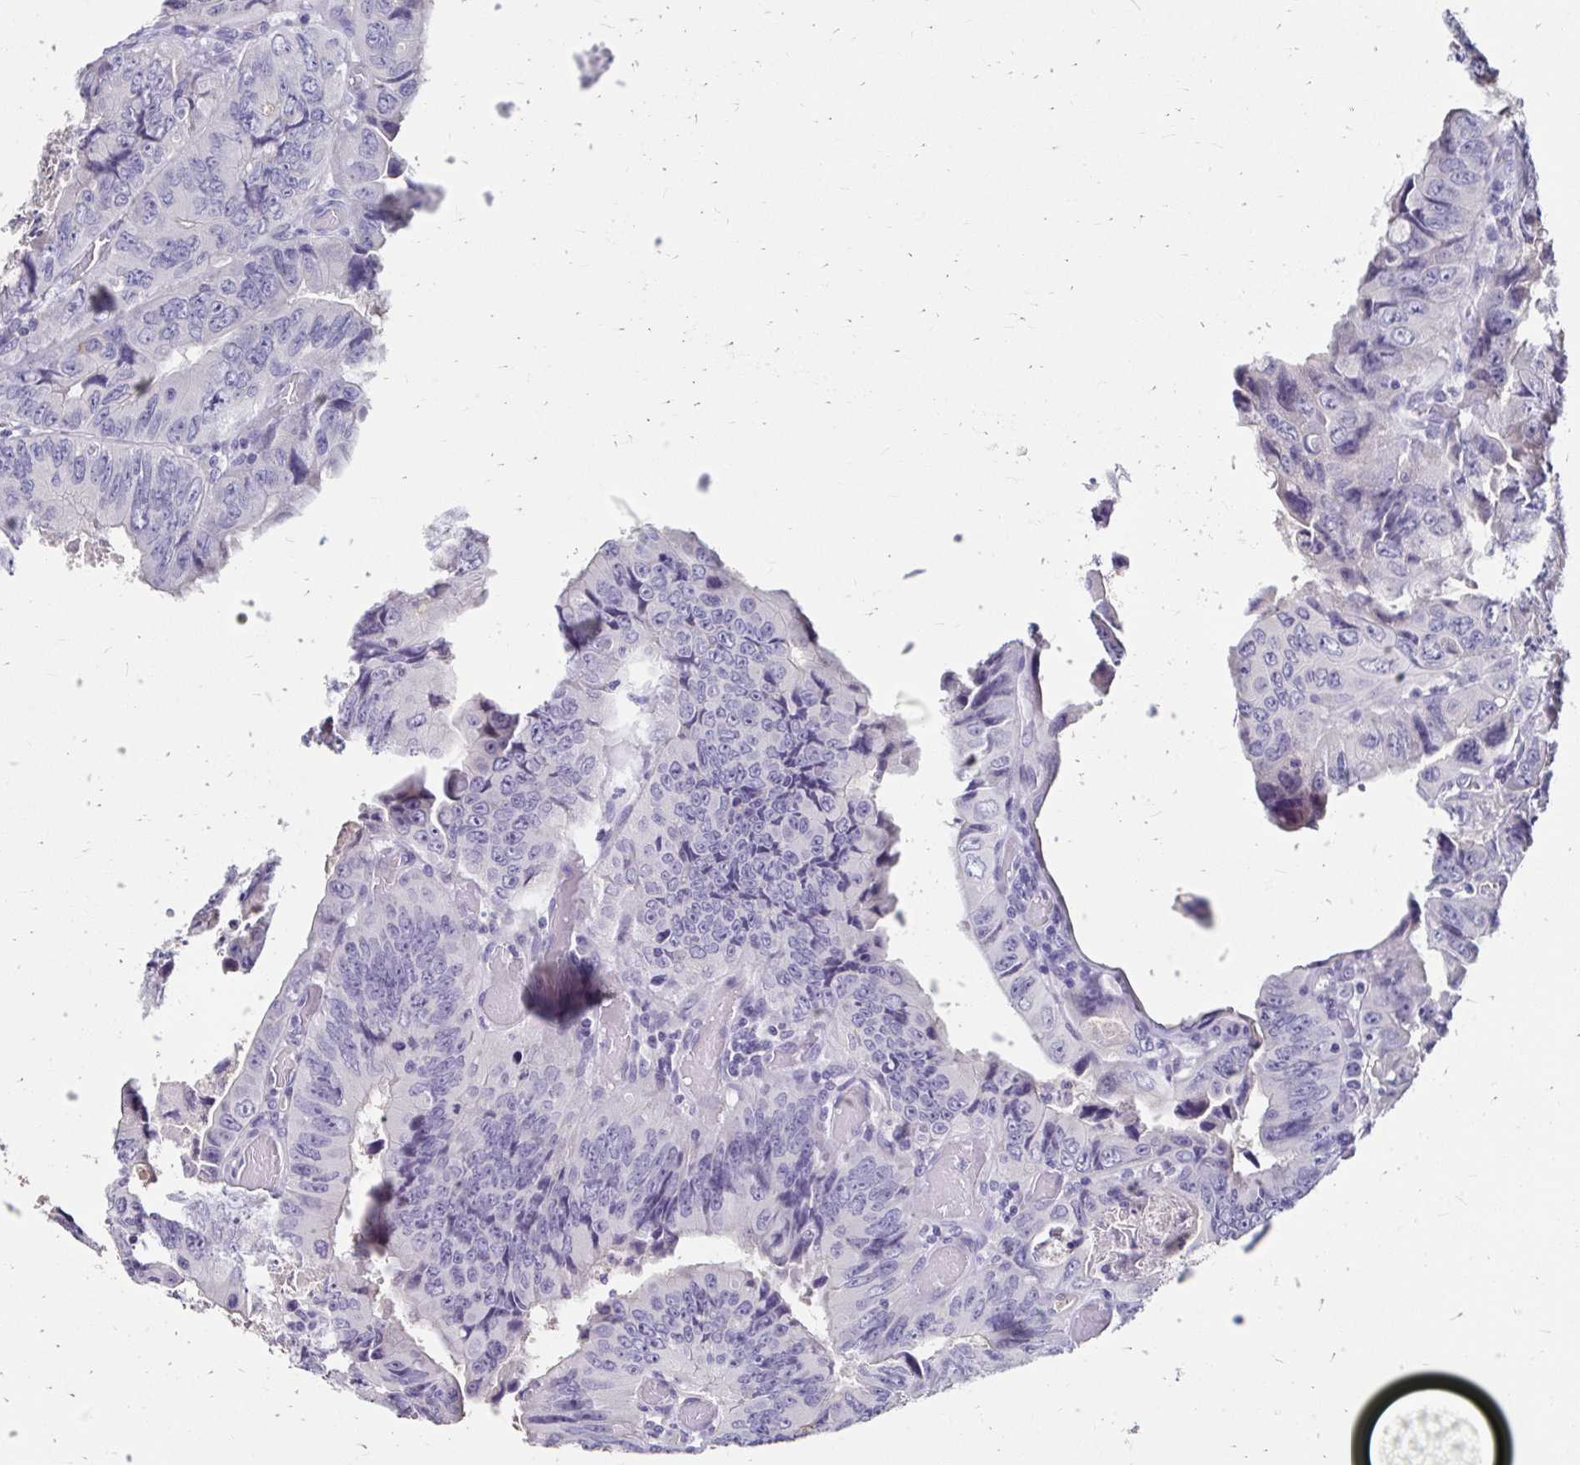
{"staining": {"intensity": "negative", "quantity": "none", "location": "none"}, "tissue": "colorectal cancer", "cell_type": "Tumor cells", "image_type": "cancer", "snomed": [{"axis": "morphology", "description": "Adenocarcinoma, NOS"}, {"axis": "topography", "description": "Colon"}], "caption": "Immunohistochemical staining of human adenocarcinoma (colorectal) demonstrates no significant staining in tumor cells.", "gene": "SCG3", "patient": {"sex": "female", "age": 84}}